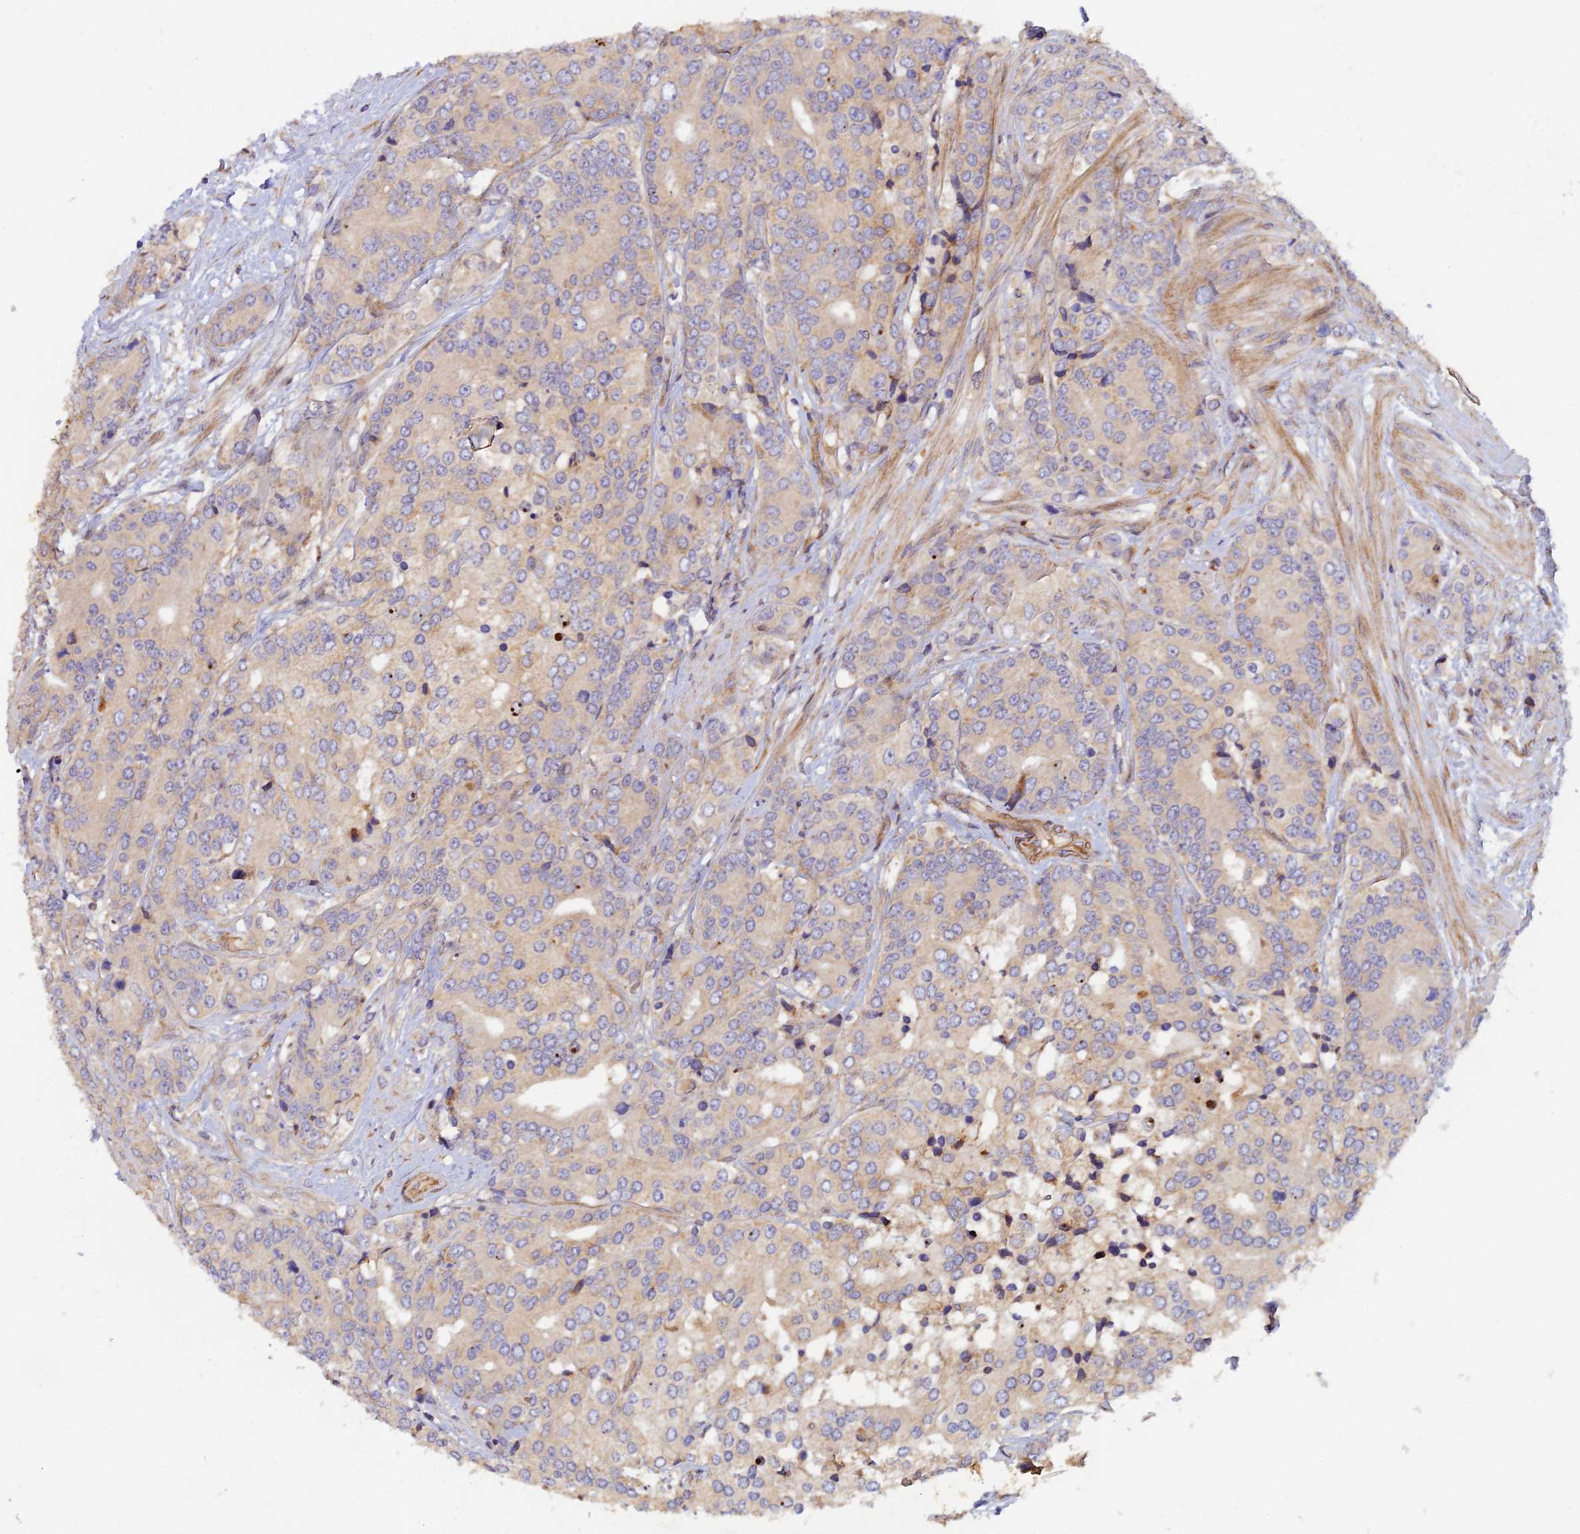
{"staining": {"intensity": "negative", "quantity": "none", "location": "none"}, "tissue": "prostate cancer", "cell_type": "Tumor cells", "image_type": "cancer", "snomed": [{"axis": "morphology", "description": "Adenocarcinoma, High grade"}, {"axis": "topography", "description": "Prostate"}], "caption": "Protein analysis of prostate high-grade adenocarcinoma exhibits no significant staining in tumor cells. (IHC, brightfield microscopy, high magnification).", "gene": "GMCL1", "patient": {"sex": "male", "age": 62}}